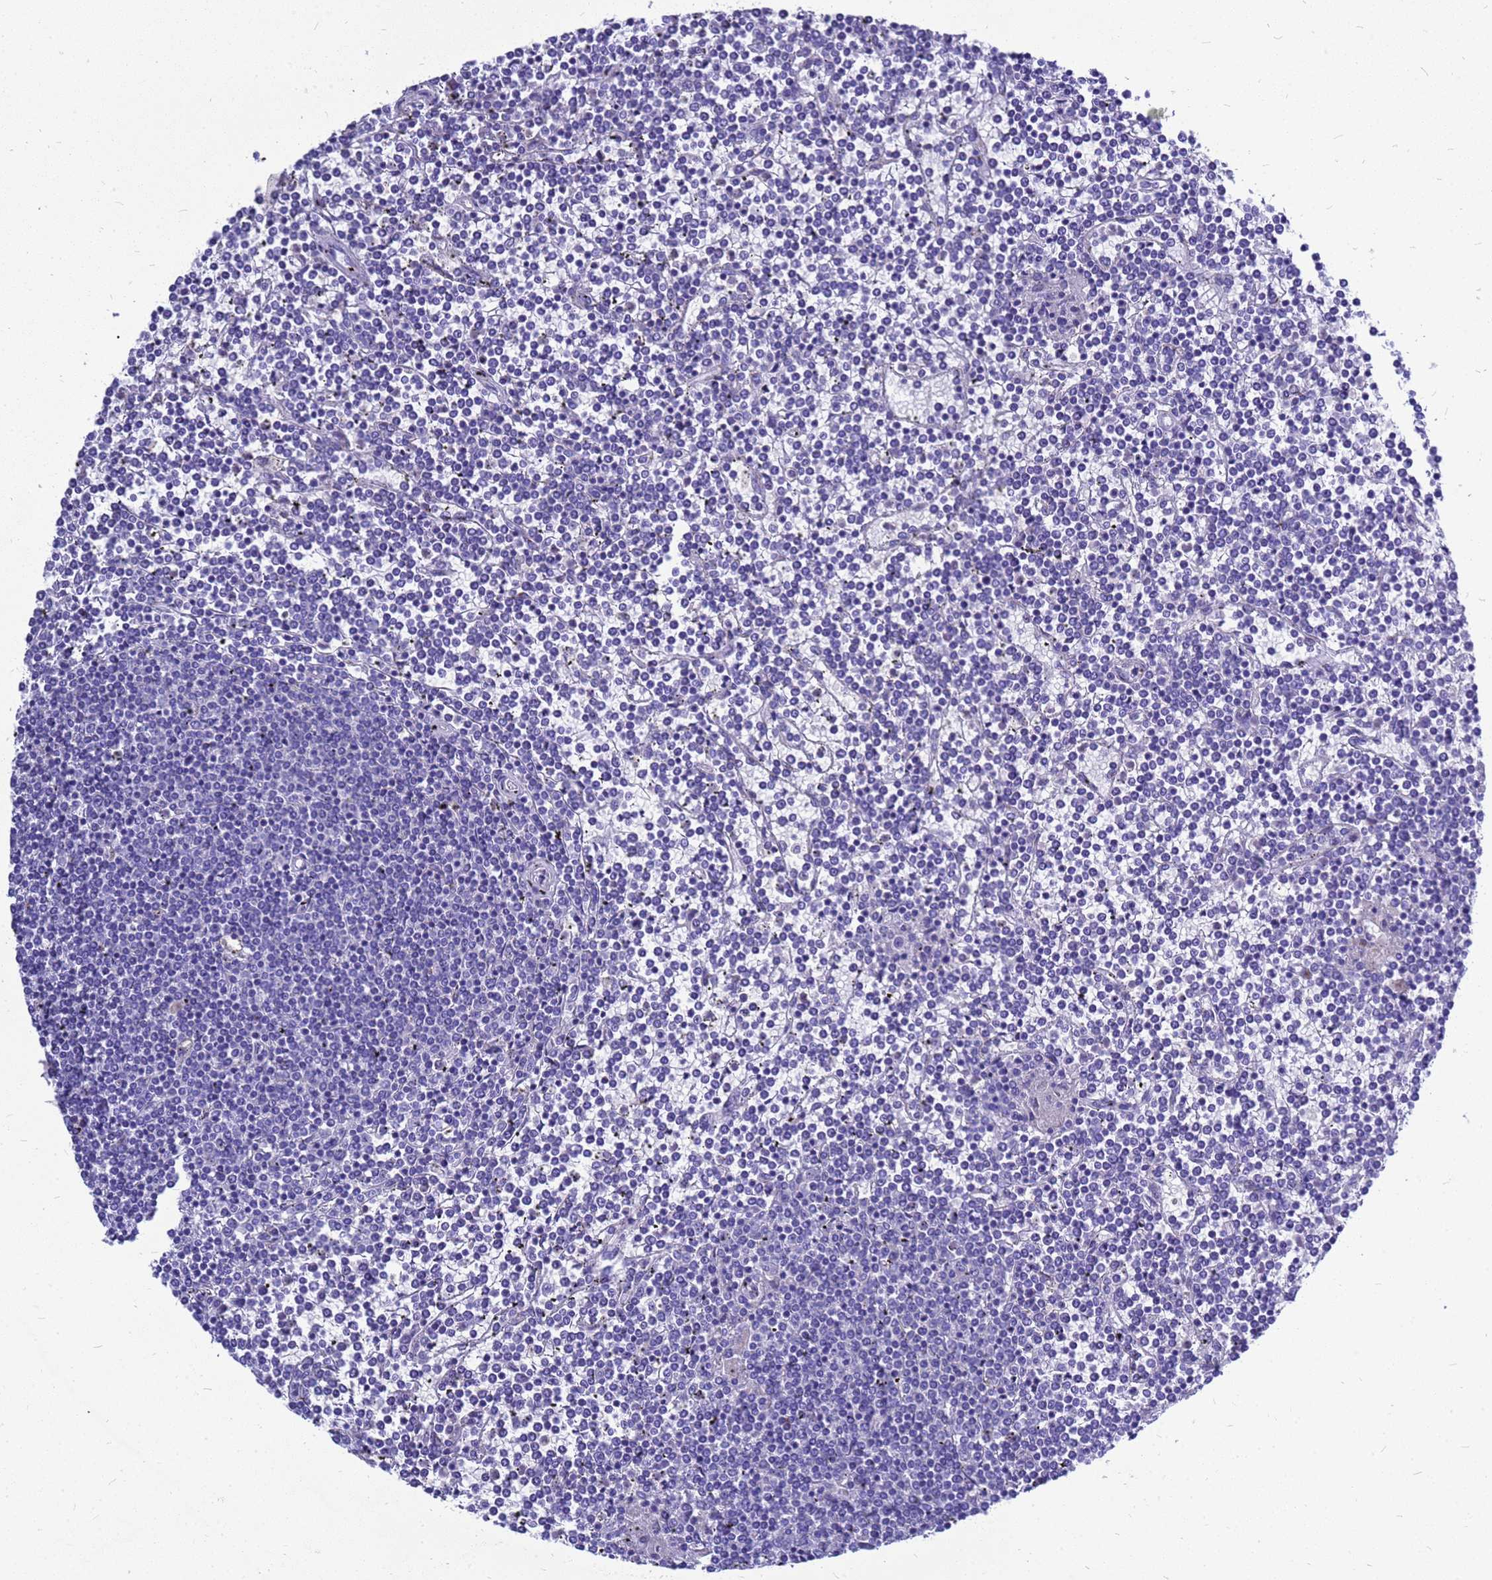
{"staining": {"intensity": "negative", "quantity": "none", "location": "none"}, "tissue": "lymphoma", "cell_type": "Tumor cells", "image_type": "cancer", "snomed": [{"axis": "morphology", "description": "Malignant lymphoma, non-Hodgkin's type, Low grade"}, {"axis": "topography", "description": "Spleen"}], "caption": "Tumor cells show no significant expression in low-grade malignant lymphoma, non-Hodgkin's type. Nuclei are stained in blue.", "gene": "OR52E2", "patient": {"sex": "female", "age": 19}}